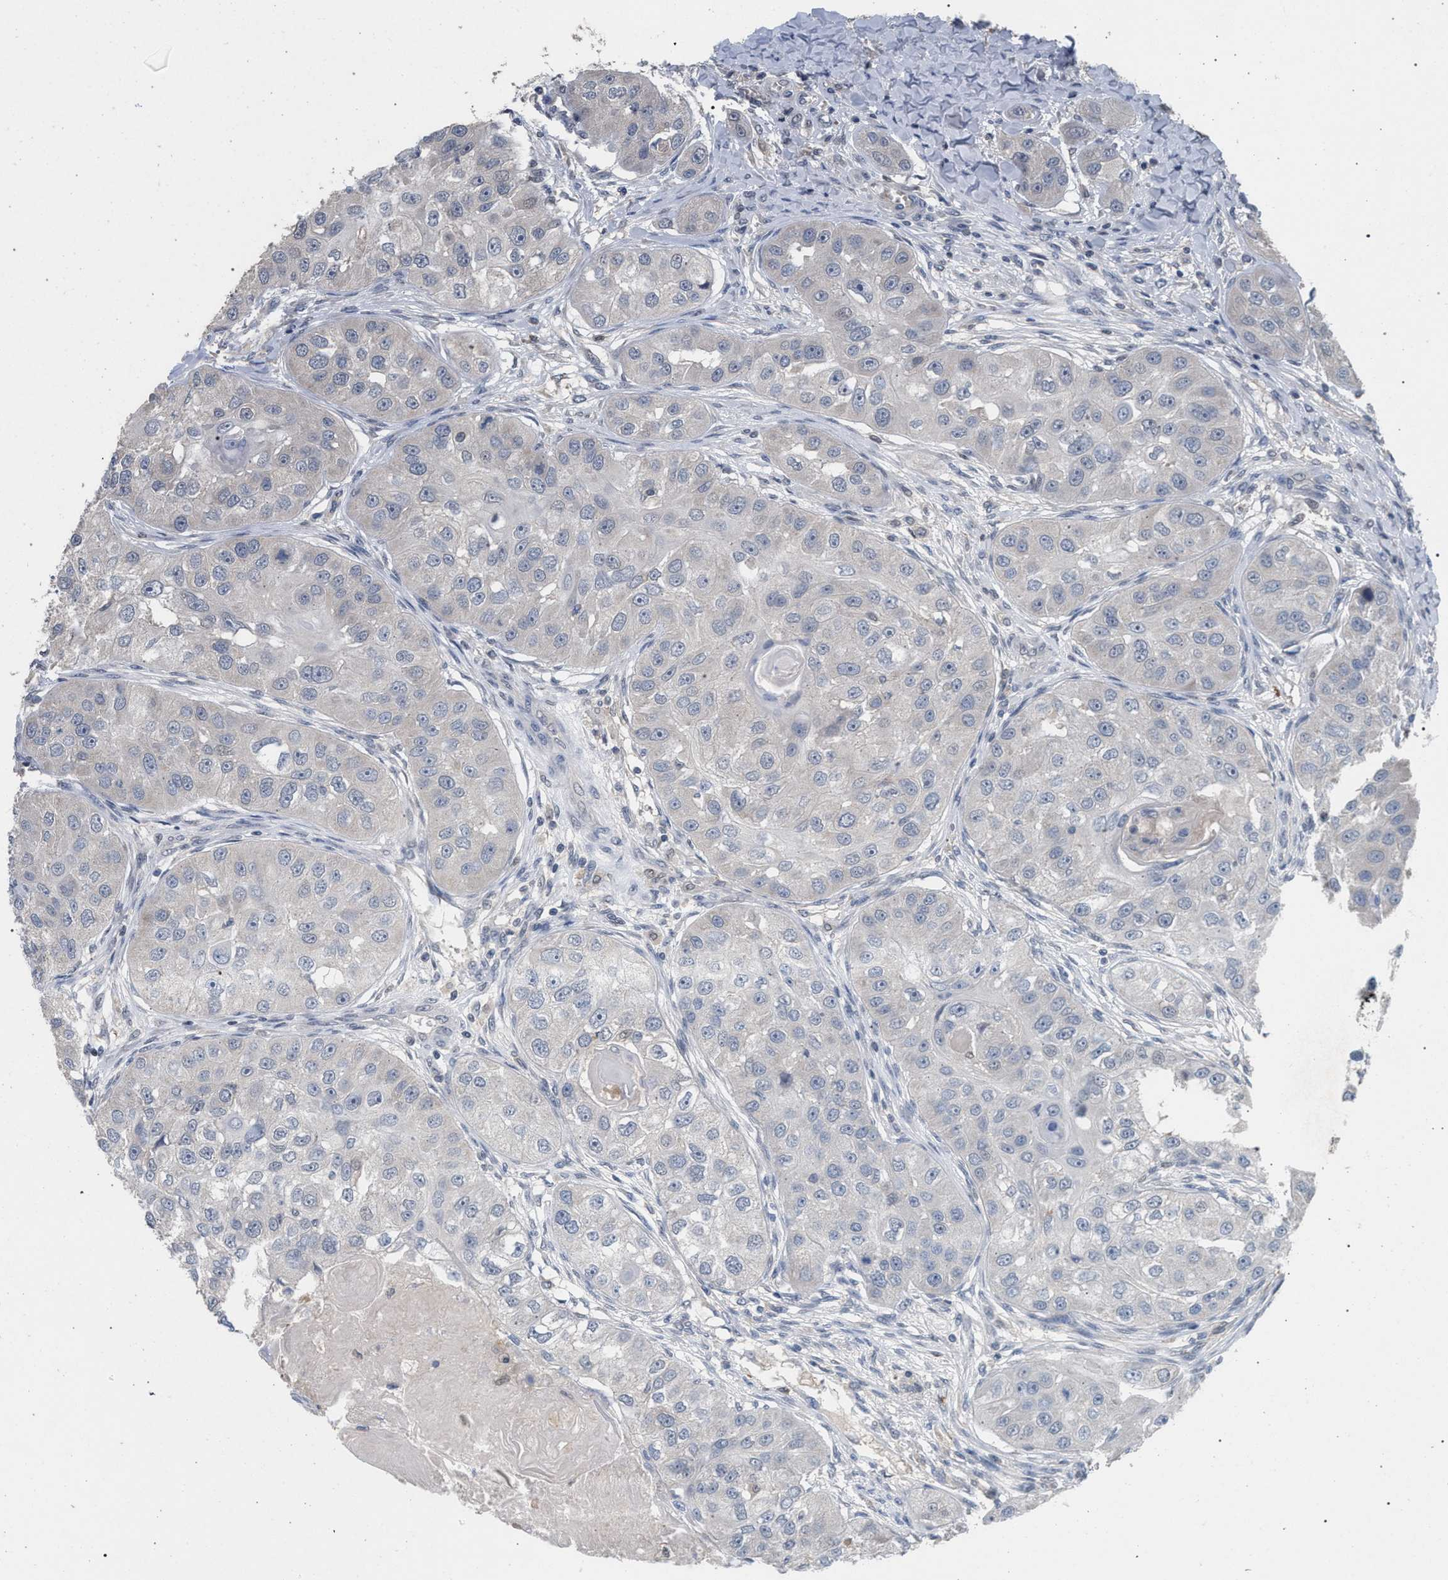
{"staining": {"intensity": "negative", "quantity": "none", "location": "none"}, "tissue": "head and neck cancer", "cell_type": "Tumor cells", "image_type": "cancer", "snomed": [{"axis": "morphology", "description": "Normal tissue, NOS"}, {"axis": "morphology", "description": "Squamous cell carcinoma, NOS"}, {"axis": "topography", "description": "Skeletal muscle"}, {"axis": "topography", "description": "Head-Neck"}], "caption": "Human head and neck squamous cell carcinoma stained for a protein using IHC demonstrates no expression in tumor cells.", "gene": "TECPR1", "patient": {"sex": "male", "age": 51}}